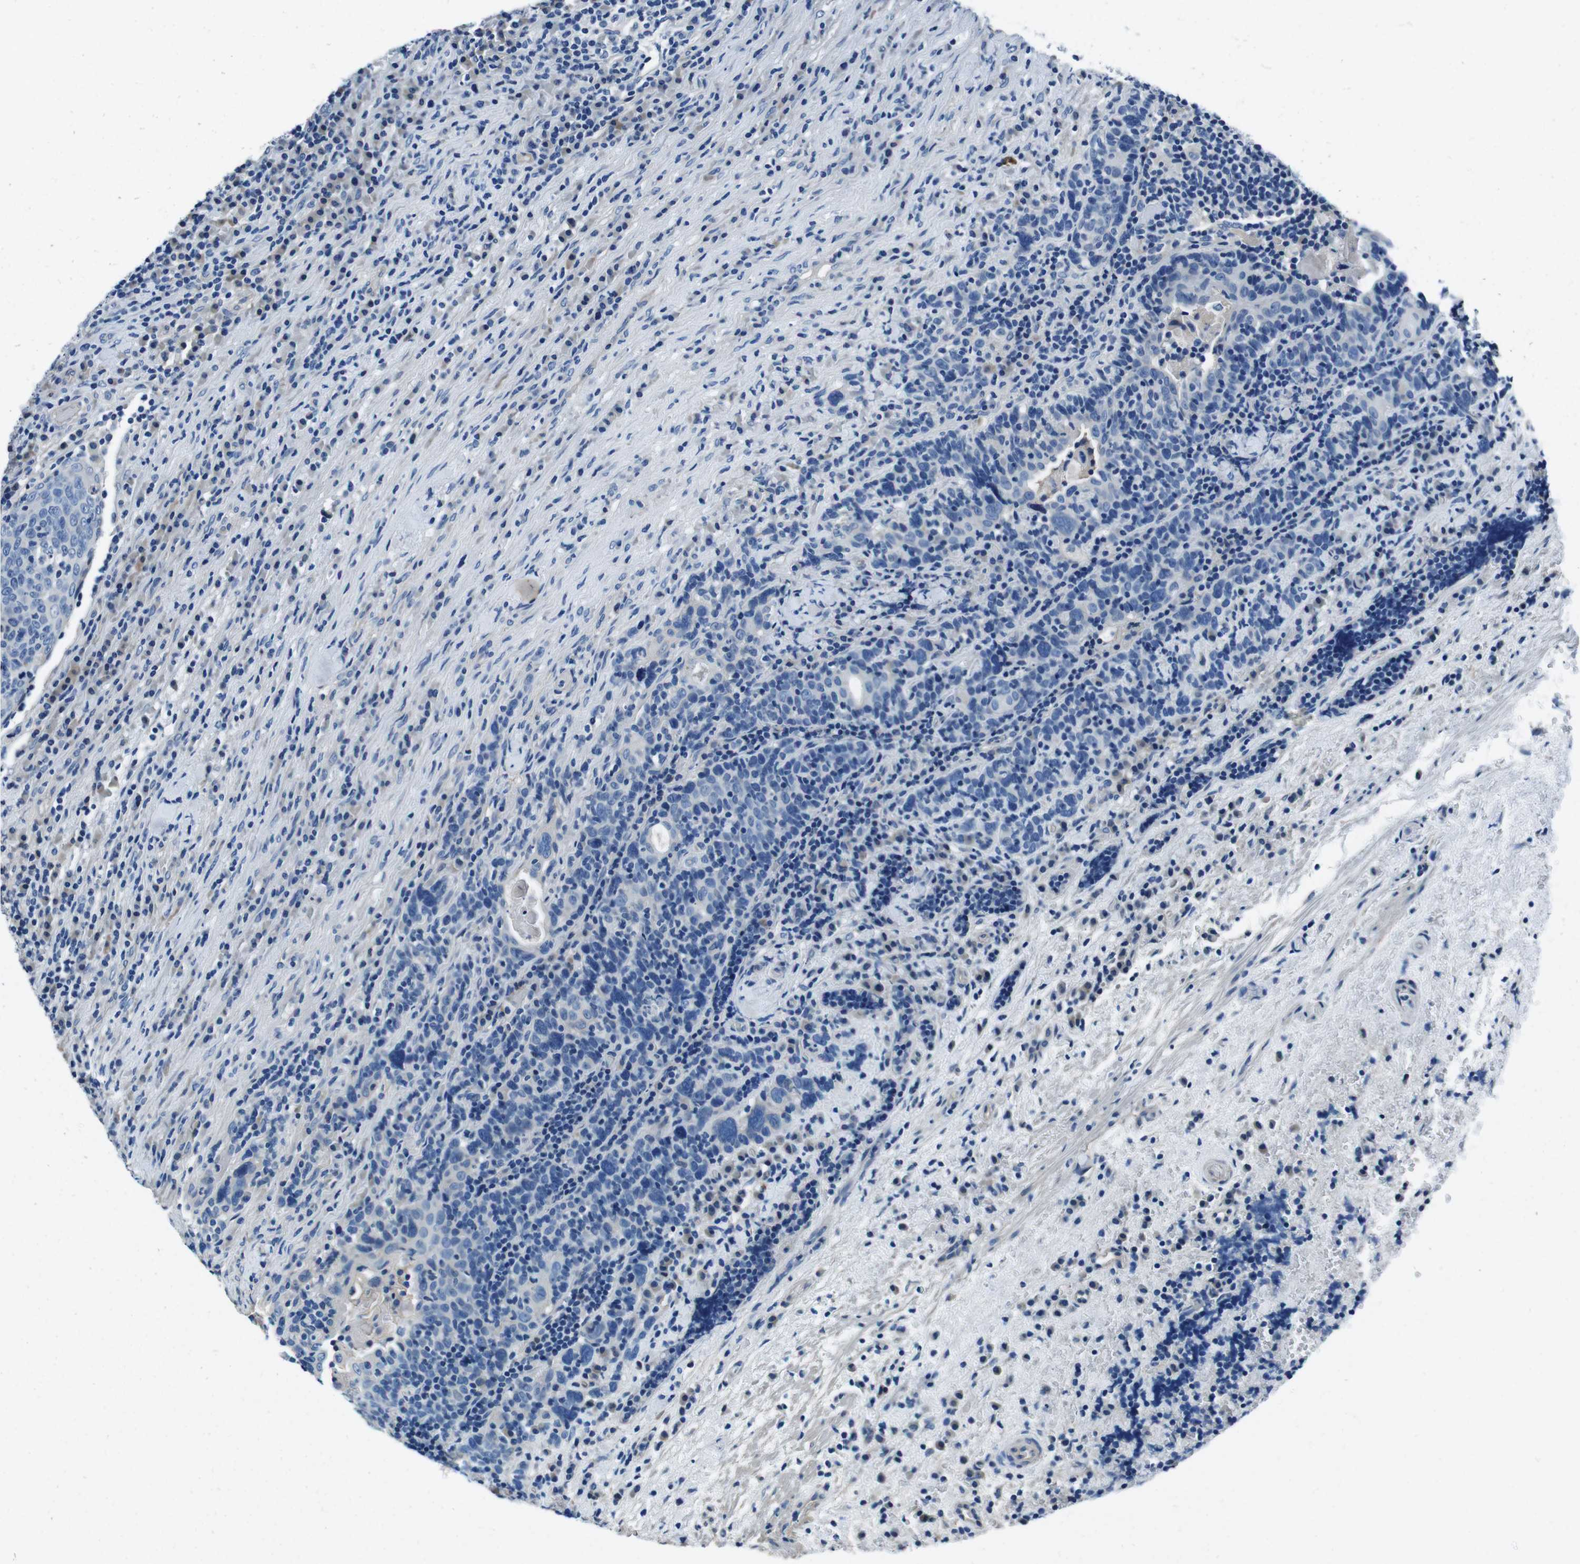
{"staining": {"intensity": "negative", "quantity": "none", "location": "none"}, "tissue": "head and neck cancer", "cell_type": "Tumor cells", "image_type": "cancer", "snomed": [{"axis": "morphology", "description": "Squamous cell carcinoma, NOS"}, {"axis": "morphology", "description": "Squamous cell carcinoma, metastatic, NOS"}, {"axis": "topography", "description": "Lymph node"}, {"axis": "topography", "description": "Head-Neck"}], "caption": "An immunohistochemistry micrograph of squamous cell carcinoma (head and neck) is shown. There is no staining in tumor cells of squamous cell carcinoma (head and neck). (DAB IHC, high magnification).", "gene": "CASQ1", "patient": {"sex": "male", "age": 62}}